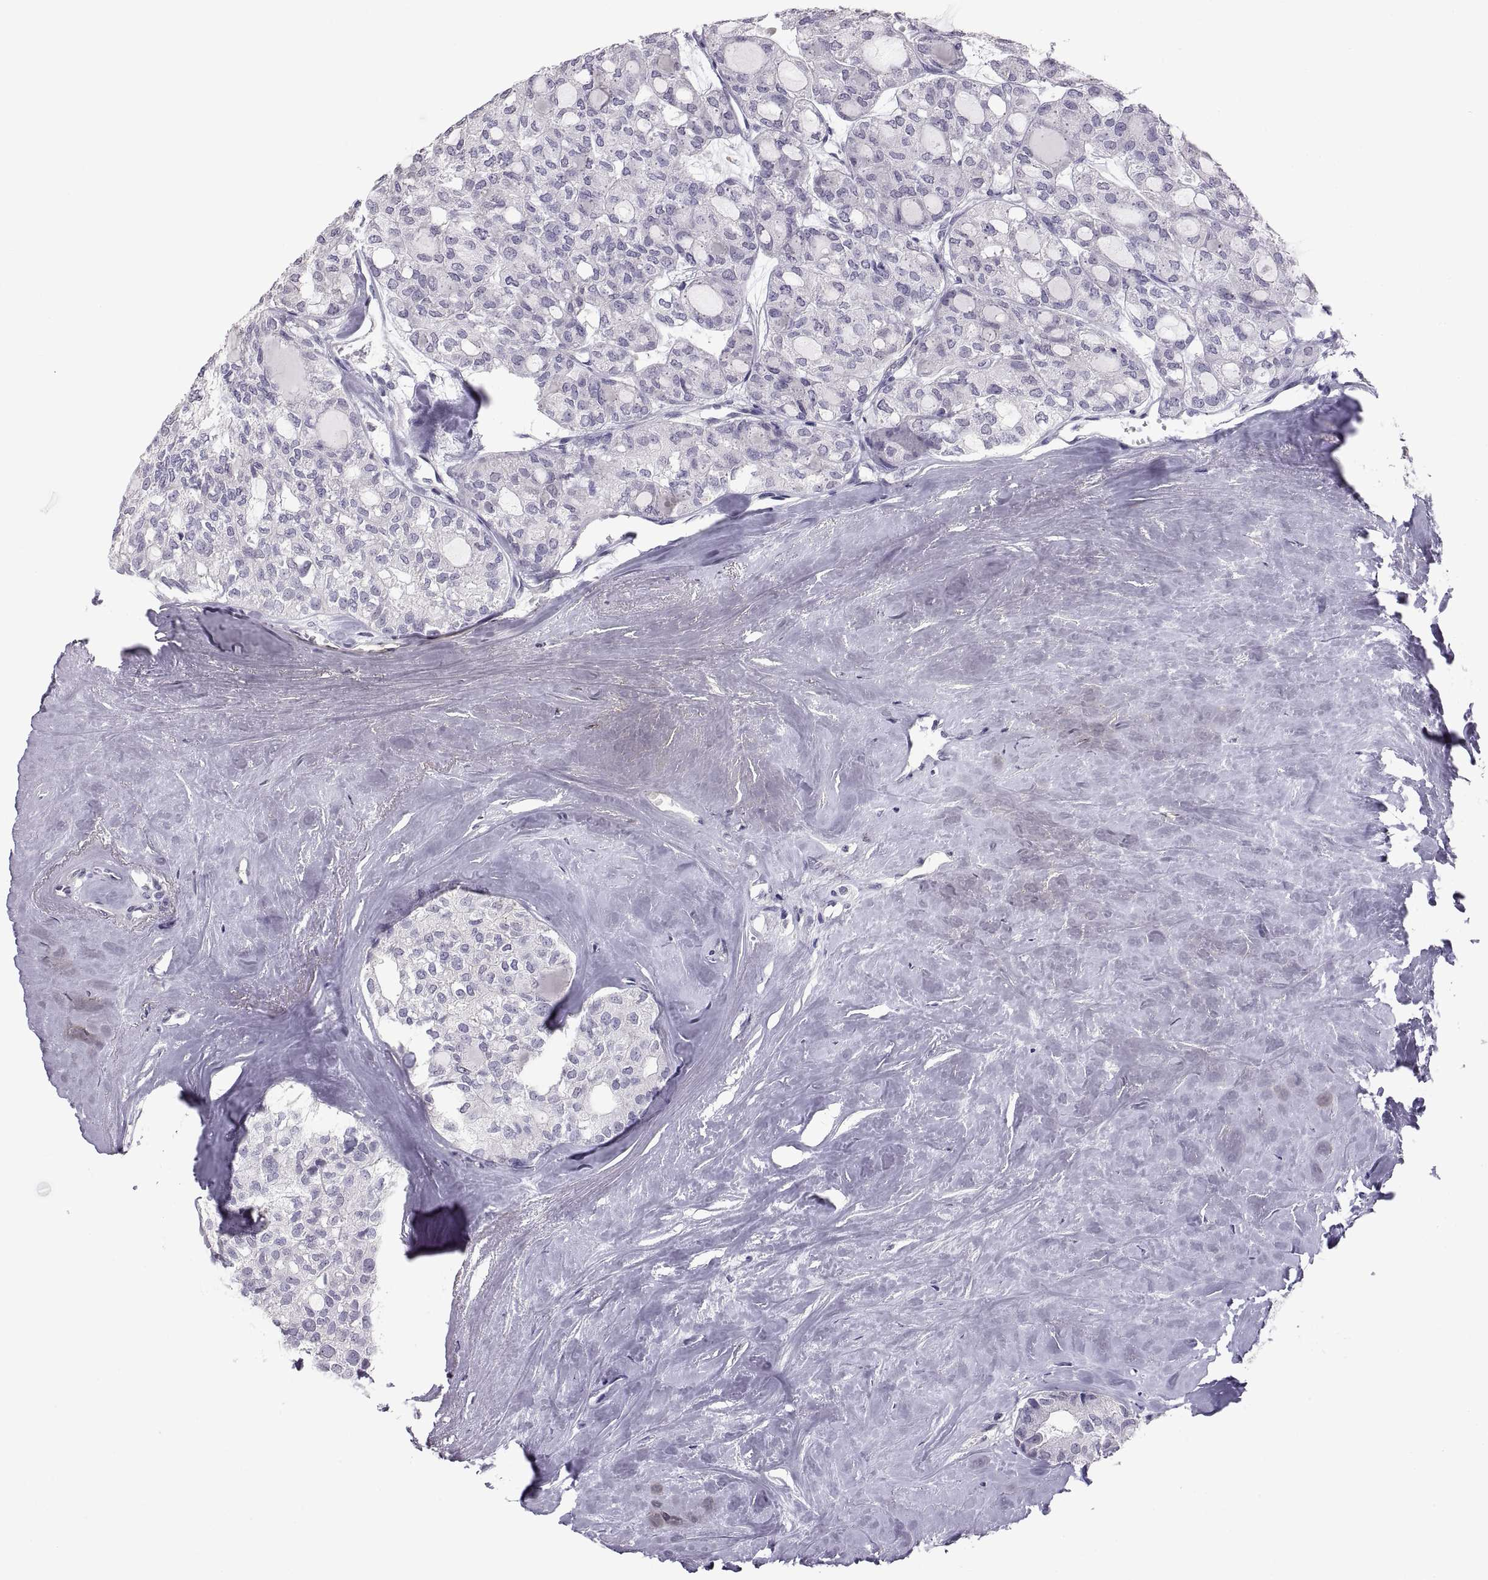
{"staining": {"intensity": "negative", "quantity": "none", "location": "none"}, "tissue": "thyroid cancer", "cell_type": "Tumor cells", "image_type": "cancer", "snomed": [{"axis": "morphology", "description": "Follicular adenoma carcinoma, NOS"}, {"axis": "topography", "description": "Thyroid gland"}], "caption": "Immunohistochemical staining of thyroid follicular adenoma carcinoma demonstrates no significant staining in tumor cells.", "gene": "FAM170A", "patient": {"sex": "male", "age": 75}}